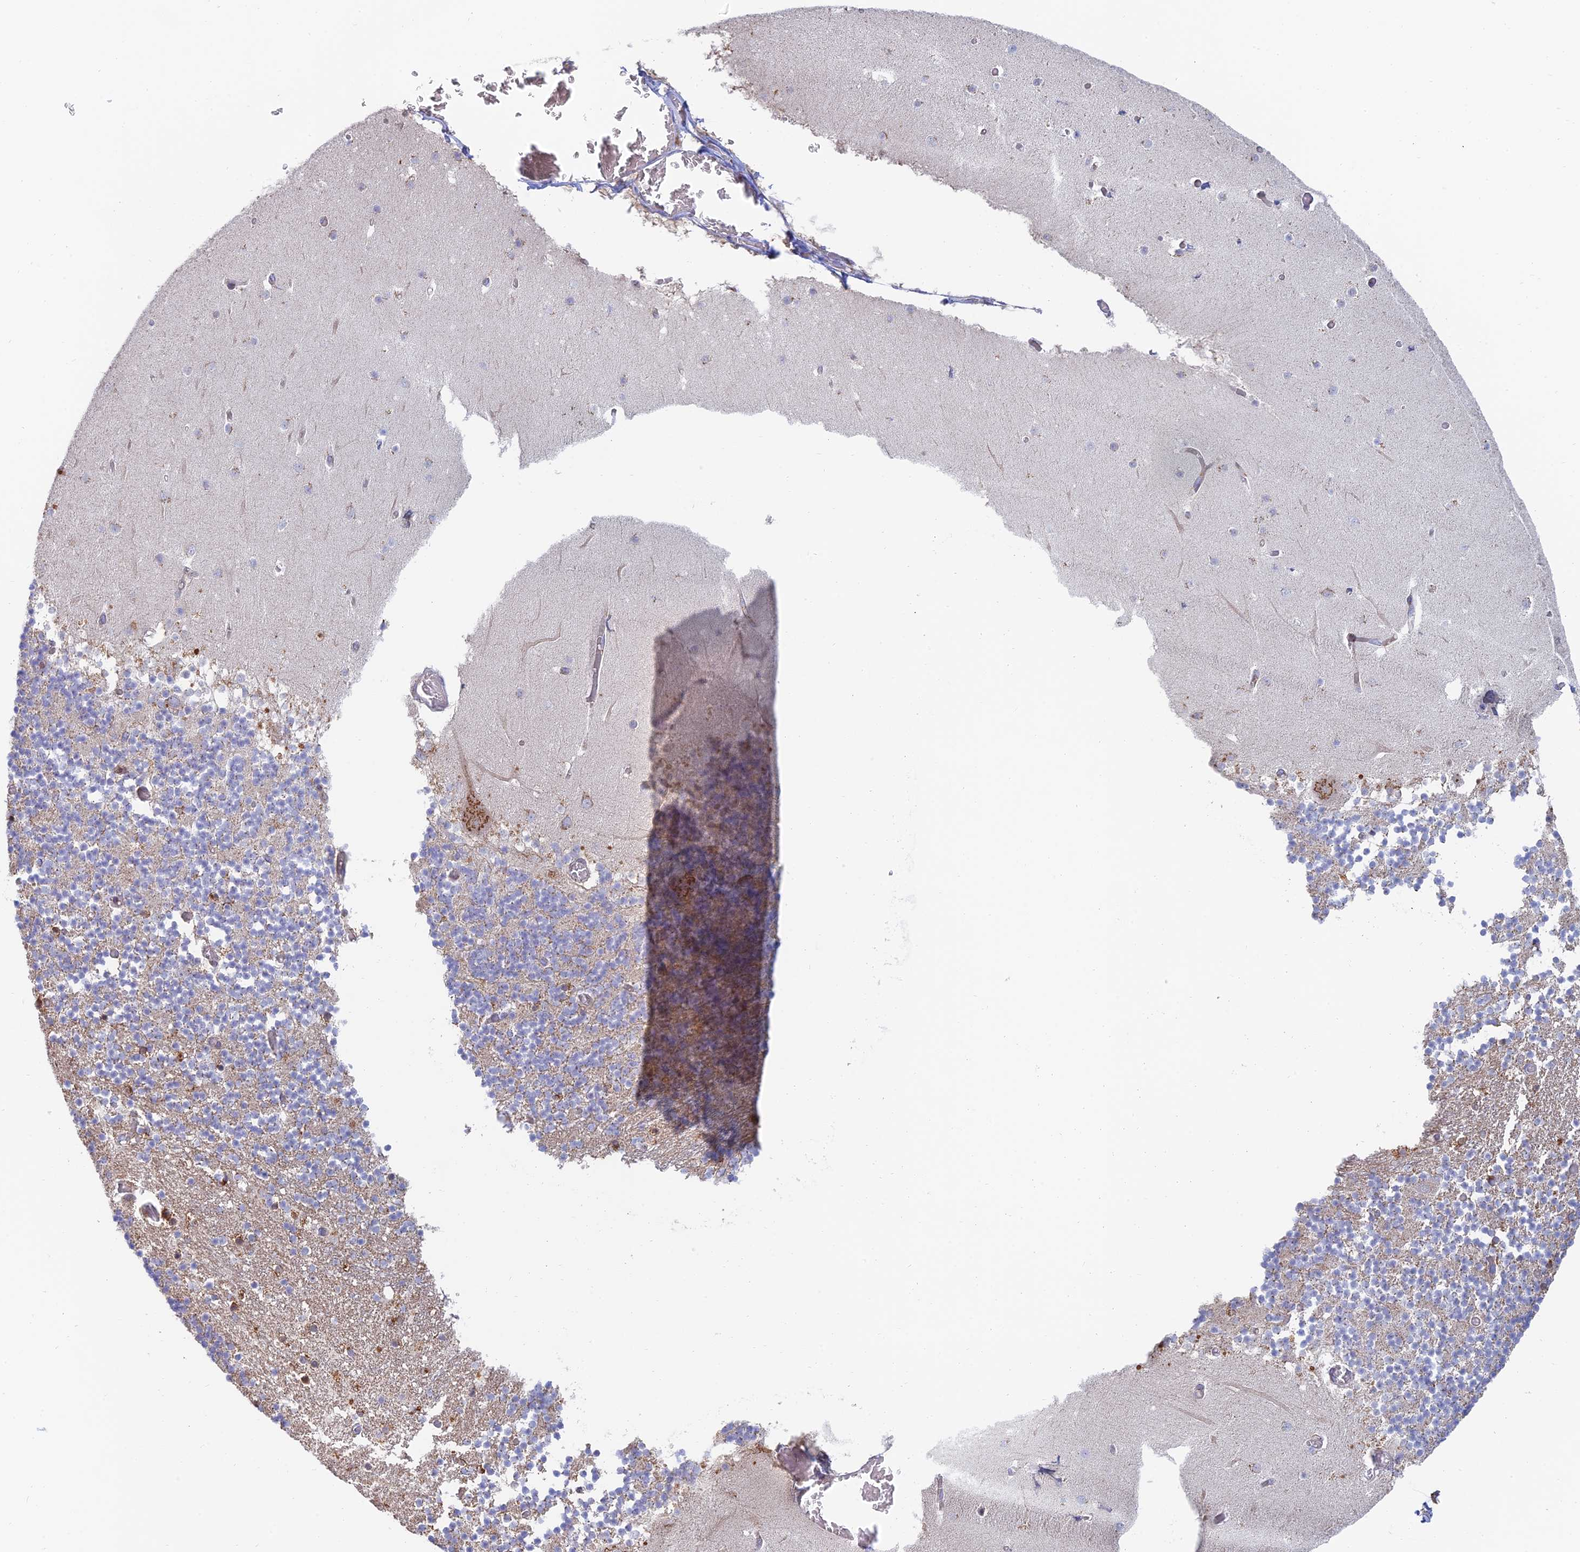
{"staining": {"intensity": "weak", "quantity": "<25%", "location": "cytoplasmic/membranous"}, "tissue": "cerebellum", "cell_type": "Cells in granular layer", "image_type": "normal", "snomed": [{"axis": "morphology", "description": "Normal tissue, NOS"}, {"axis": "topography", "description": "Cerebellum"}], "caption": "High power microscopy image of an IHC photomicrograph of normal cerebellum, revealing no significant expression in cells in granular layer. (DAB (3,3'-diaminobenzidine) IHC, high magnification).", "gene": "ENSG00000267561", "patient": {"sex": "female", "age": 28}}